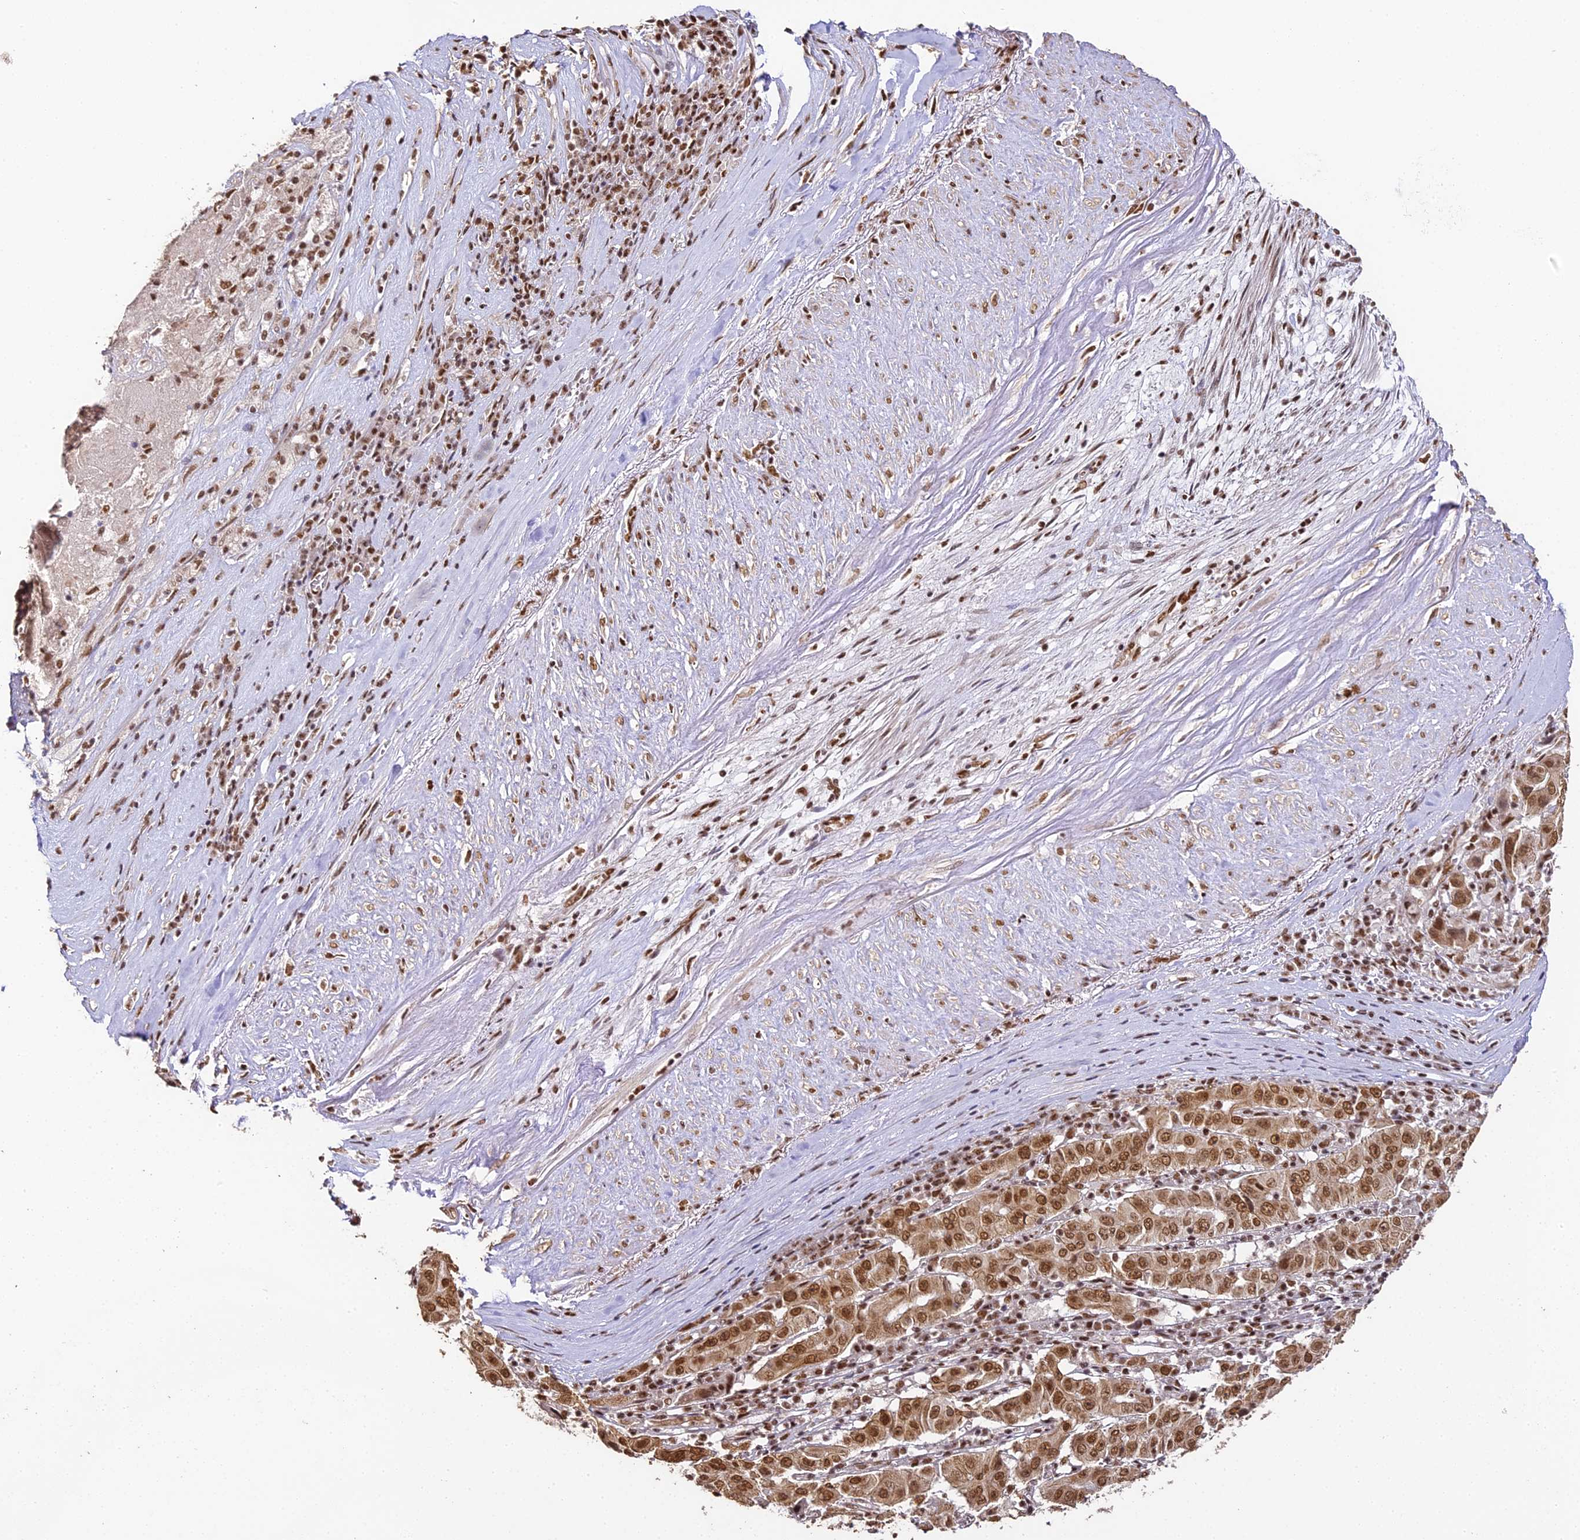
{"staining": {"intensity": "strong", "quantity": ">75%", "location": "nuclear"}, "tissue": "pancreatic cancer", "cell_type": "Tumor cells", "image_type": "cancer", "snomed": [{"axis": "morphology", "description": "Adenocarcinoma, NOS"}, {"axis": "topography", "description": "Pancreas"}], "caption": "High-power microscopy captured an immunohistochemistry (IHC) micrograph of pancreatic adenocarcinoma, revealing strong nuclear expression in about >75% of tumor cells. Nuclei are stained in blue.", "gene": "HNRNPA1", "patient": {"sex": "male", "age": 63}}